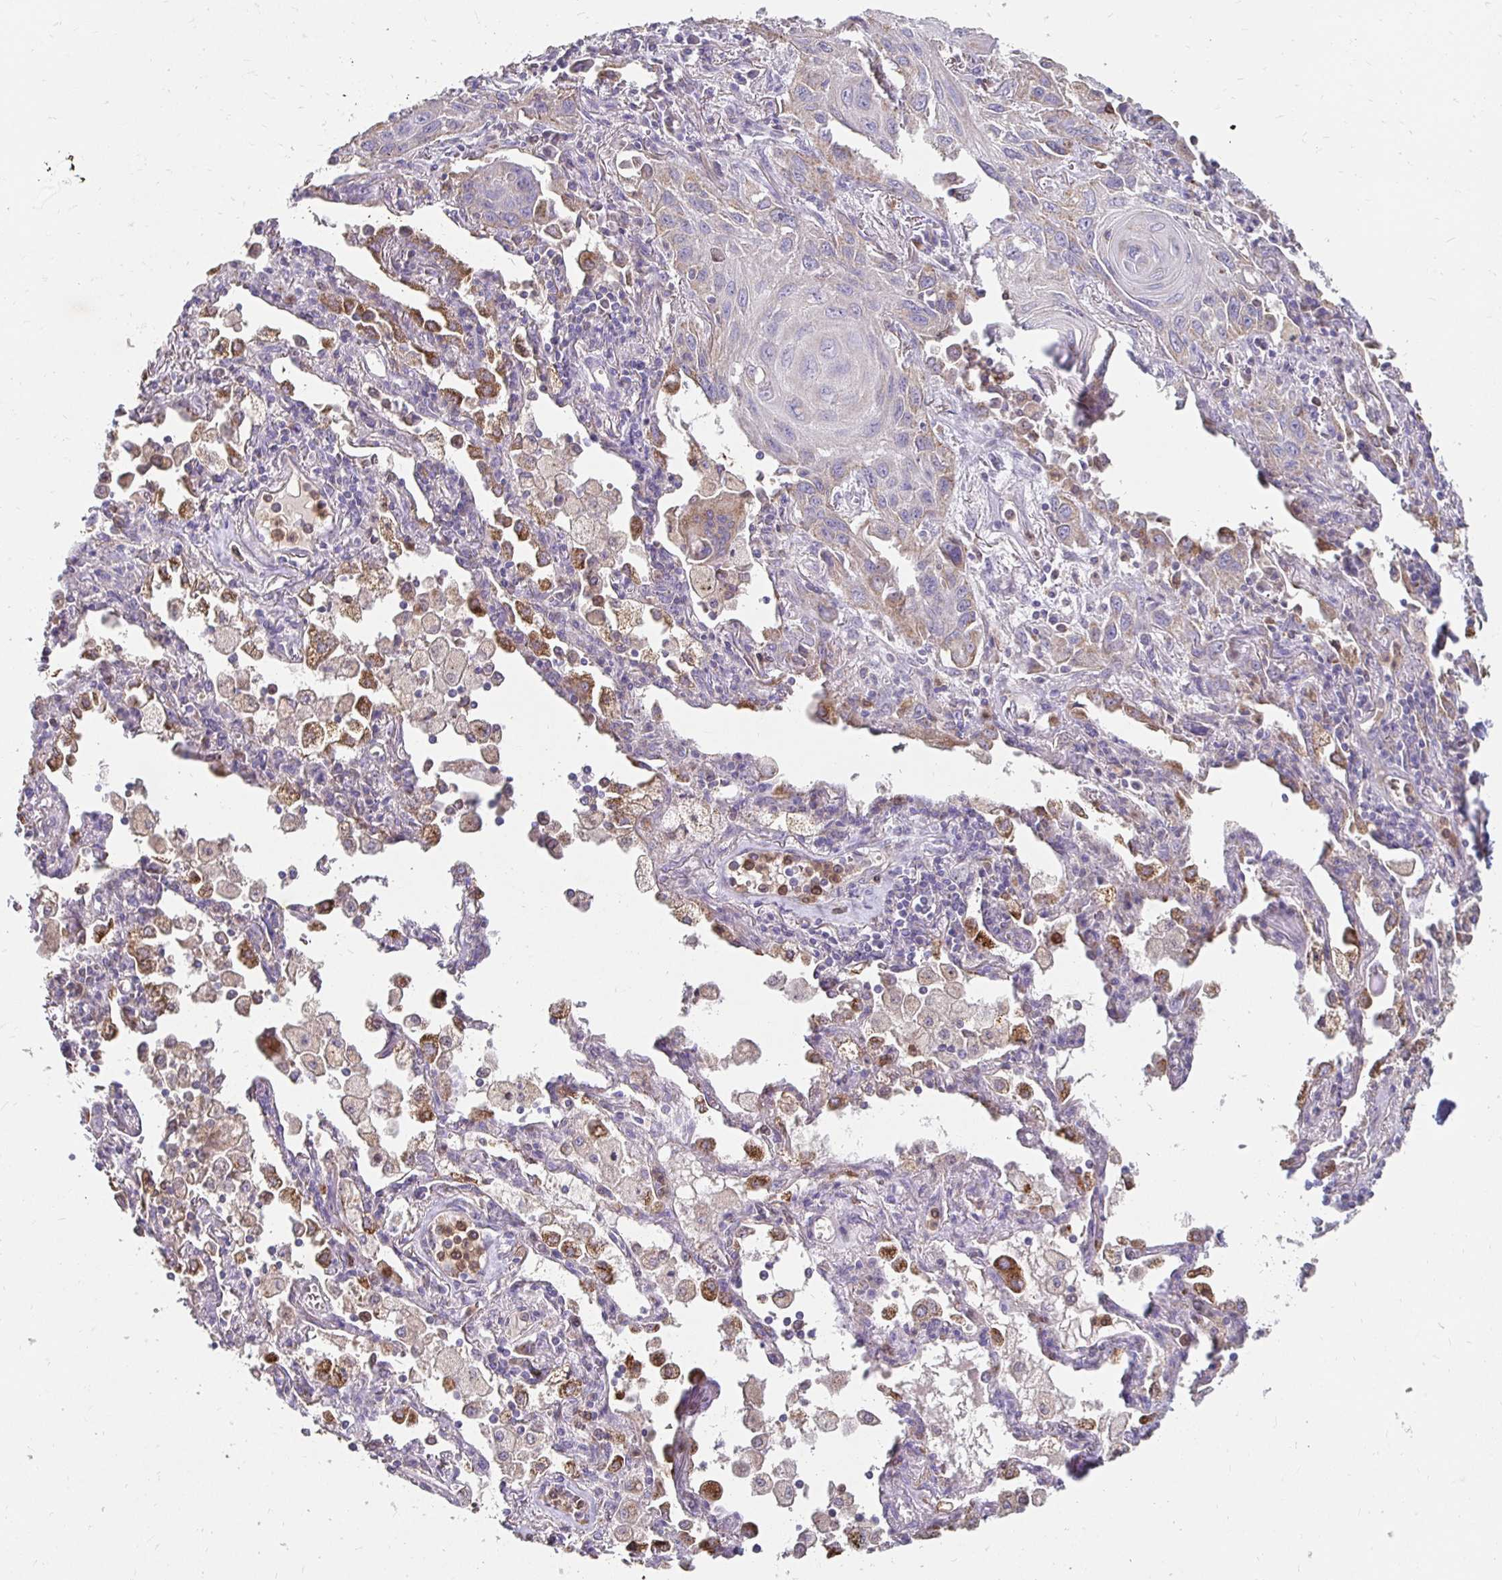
{"staining": {"intensity": "weak", "quantity": "<25%", "location": "cytoplasmic/membranous"}, "tissue": "lung cancer", "cell_type": "Tumor cells", "image_type": "cancer", "snomed": [{"axis": "morphology", "description": "Squamous cell carcinoma, NOS"}, {"axis": "topography", "description": "Lung"}], "caption": "There is no significant expression in tumor cells of lung cancer (squamous cell carcinoma). The staining is performed using DAB (3,3'-diaminobenzidine) brown chromogen with nuclei counter-stained in using hematoxylin.", "gene": "GK2", "patient": {"sex": "male", "age": 79}}